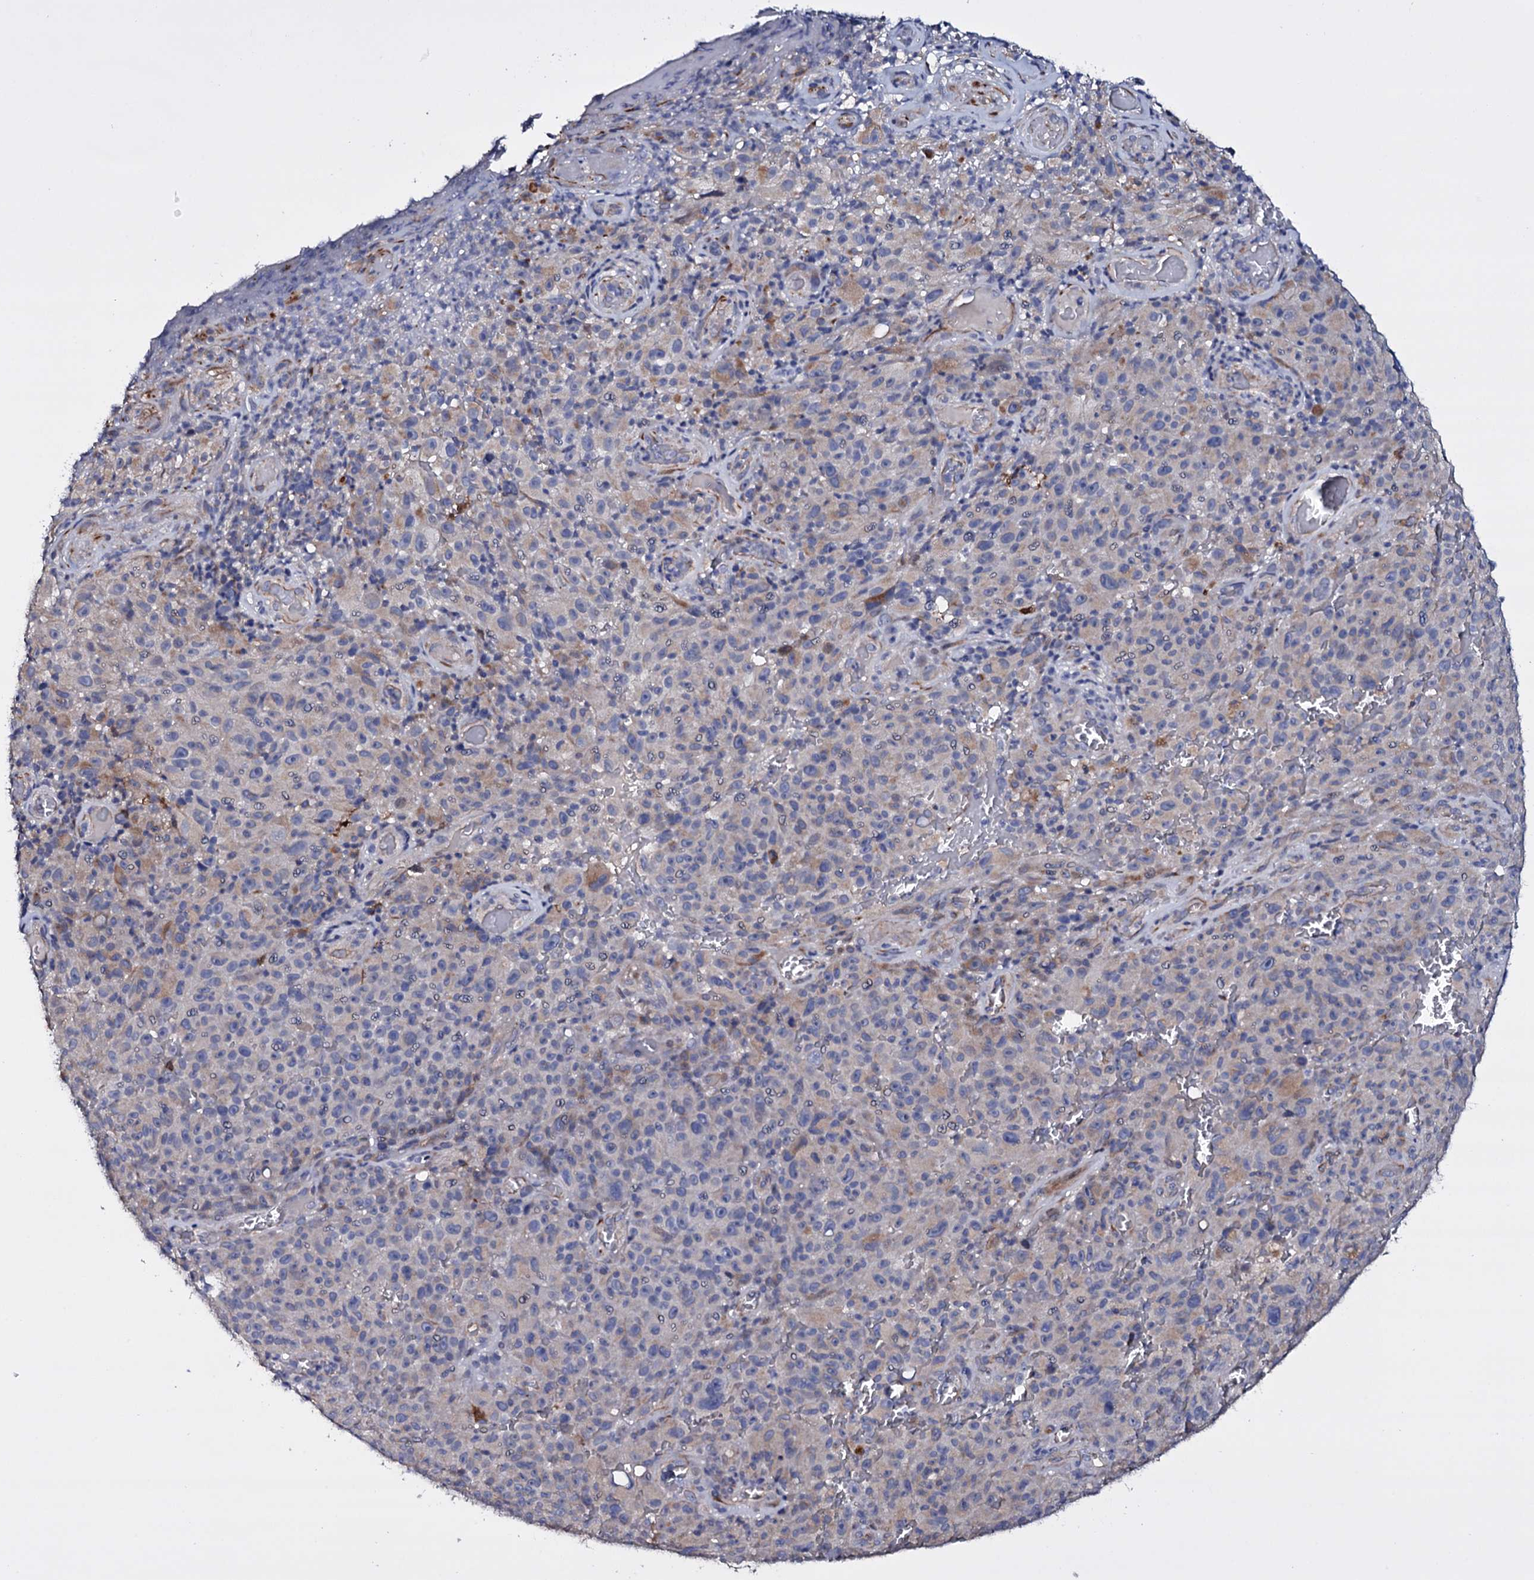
{"staining": {"intensity": "negative", "quantity": "none", "location": "none"}, "tissue": "melanoma", "cell_type": "Tumor cells", "image_type": "cancer", "snomed": [{"axis": "morphology", "description": "Malignant melanoma, NOS"}, {"axis": "topography", "description": "Skin"}], "caption": "Protein analysis of melanoma reveals no significant positivity in tumor cells.", "gene": "BCL2L14", "patient": {"sex": "female", "age": 82}}